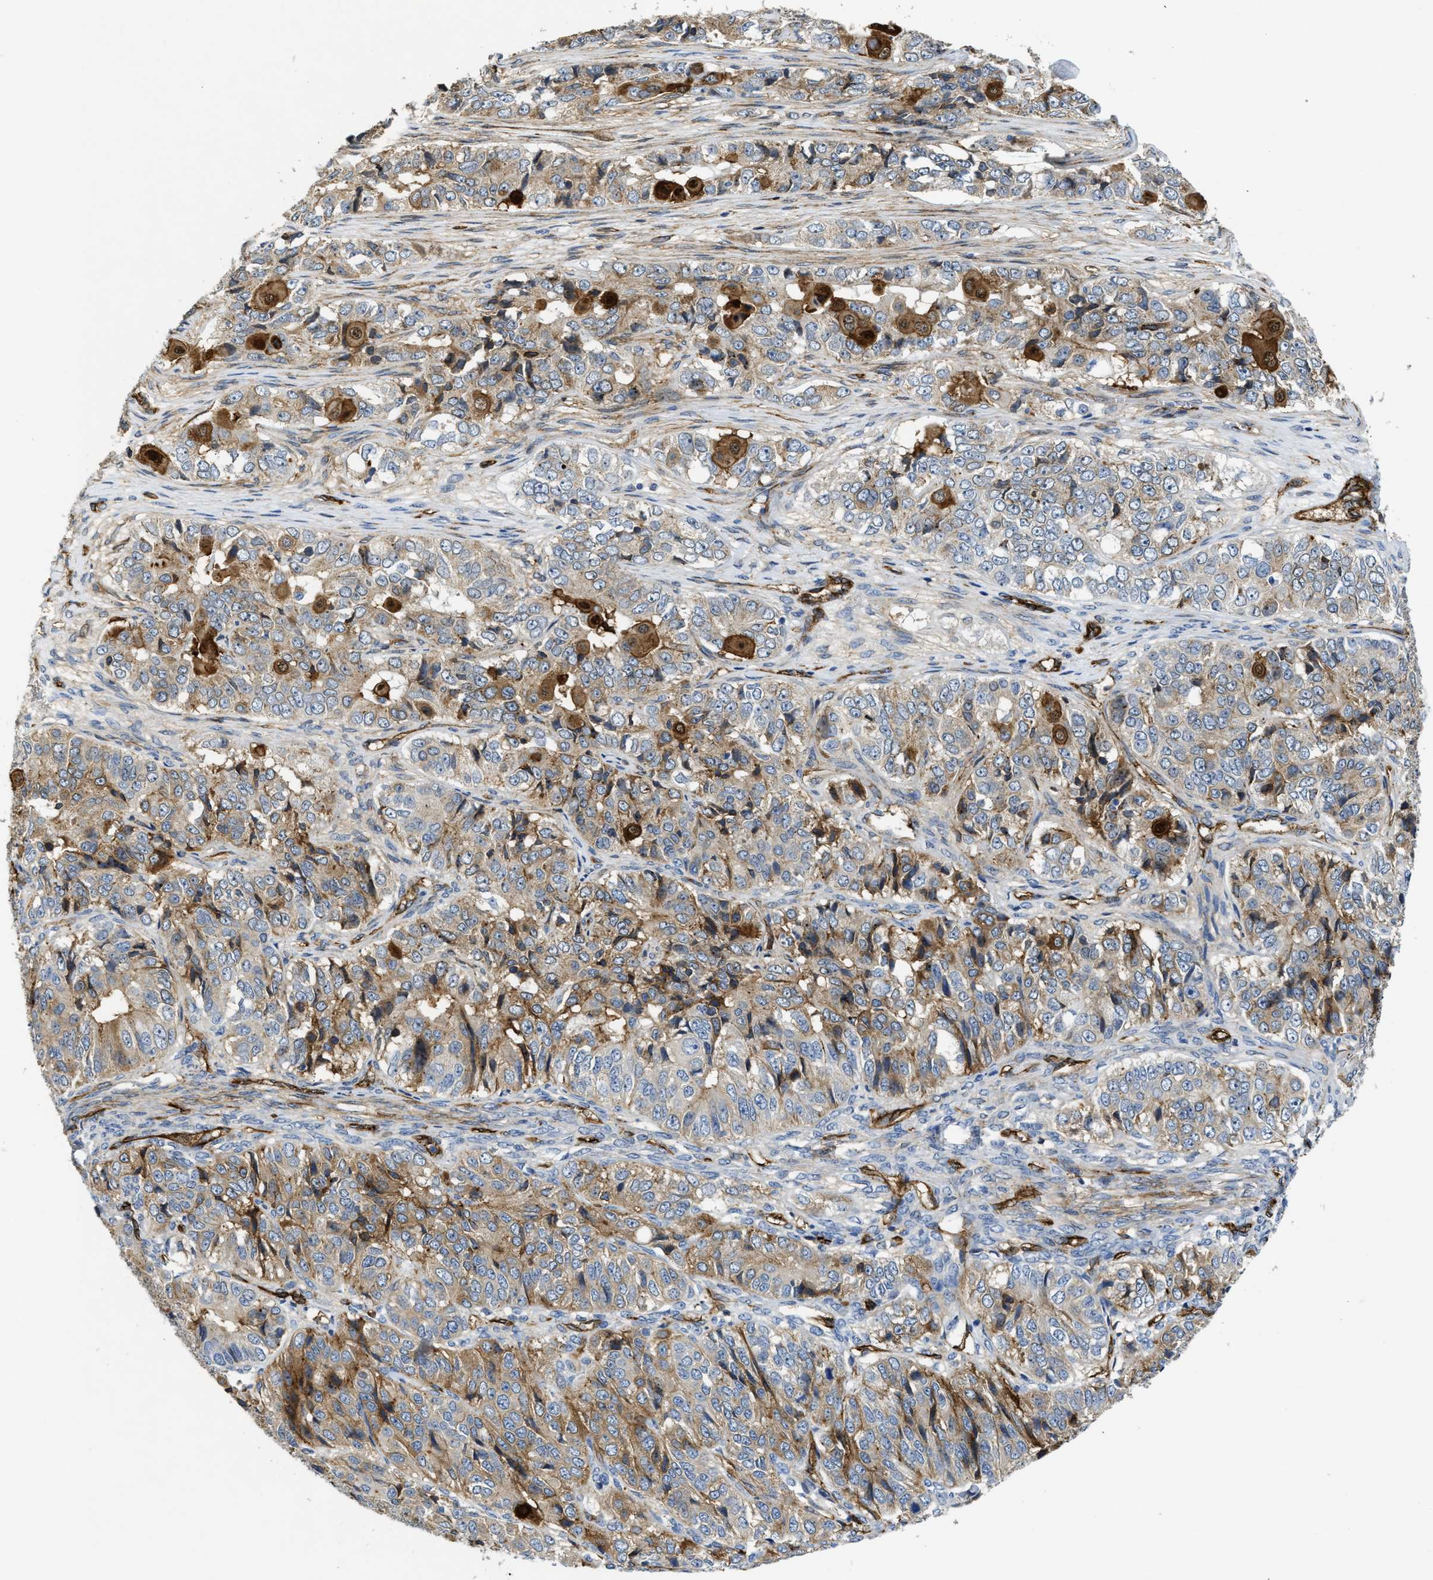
{"staining": {"intensity": "moderate", "quantity": ">75%", "location": "cytoplasmic/membranous"}, "tissue": "ovarian cancer", "cell_type": "Tumor cells", "image_type": "cancer", "snomed": [{"axis": "morphology", "description": "Carcinoma, endometroid"}, {"axis": "topography", "description": "Ovary"}], "caption": "Approximately >75% of tumor cells in ovarian cancer demonstrate moderate cytoplasmic/membranous protein staining as visualized by brown immunohistochemical staining.", "gene": "NAB1", "patient": {"sex": "female", "age": 51}}